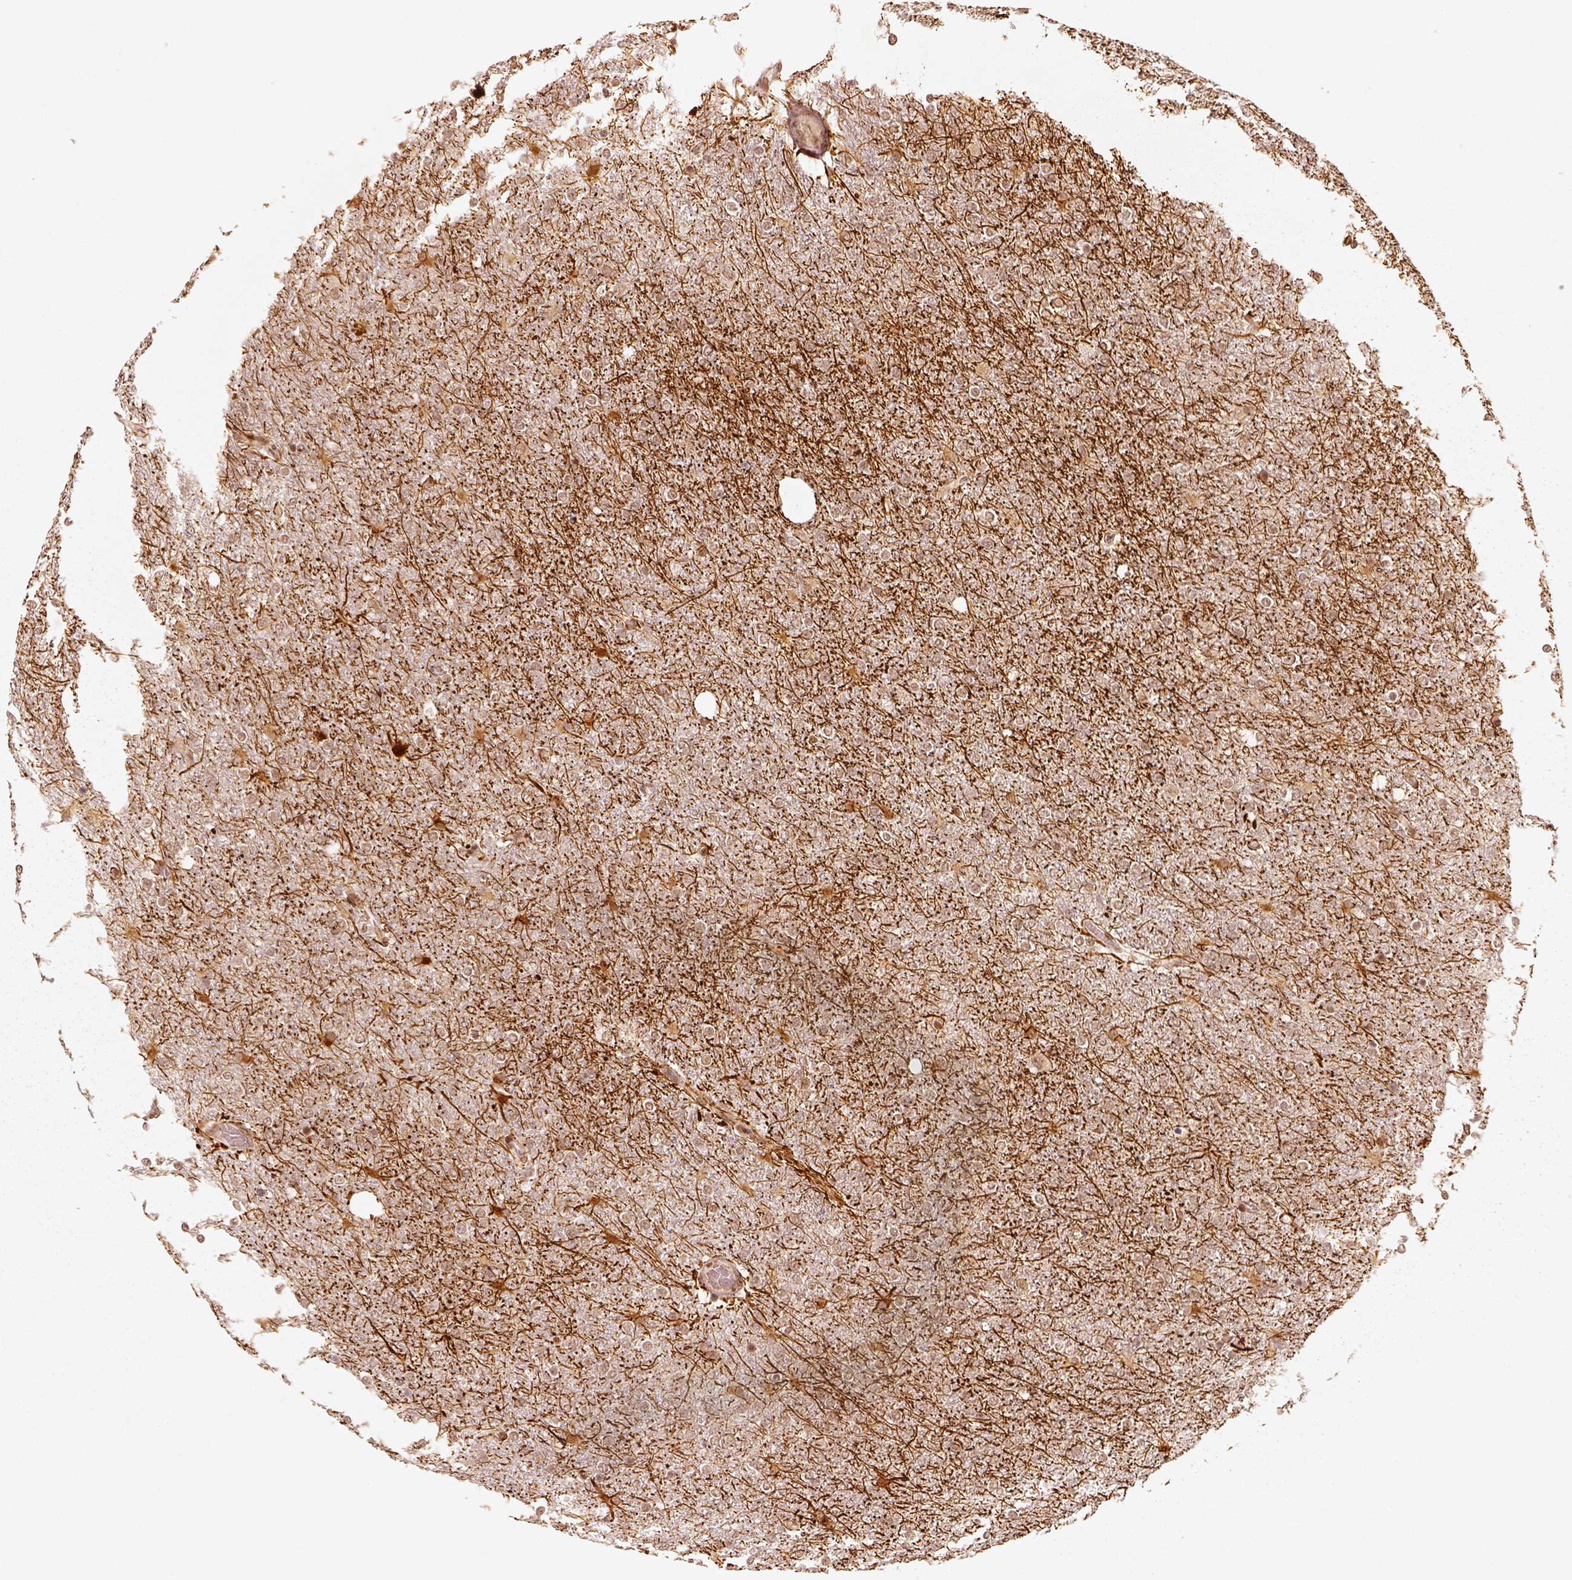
{"staining": {"intensity": "negative", "quantity": "none", "location": "none"}, "tissue": "glioma", "cell_type": "Tumor cells", "image_type": "cancer", "snomed": [{"axis": "morphology", "description": "Glioma, malignant, High grade"}, {"axis": "topography", "description": "Cerebral cortex"}], "caption": "Tumor cells show no significant protein staining in glioma.", "gene": "GMEB2", "patient": {"sex": "male", "age": 70}}